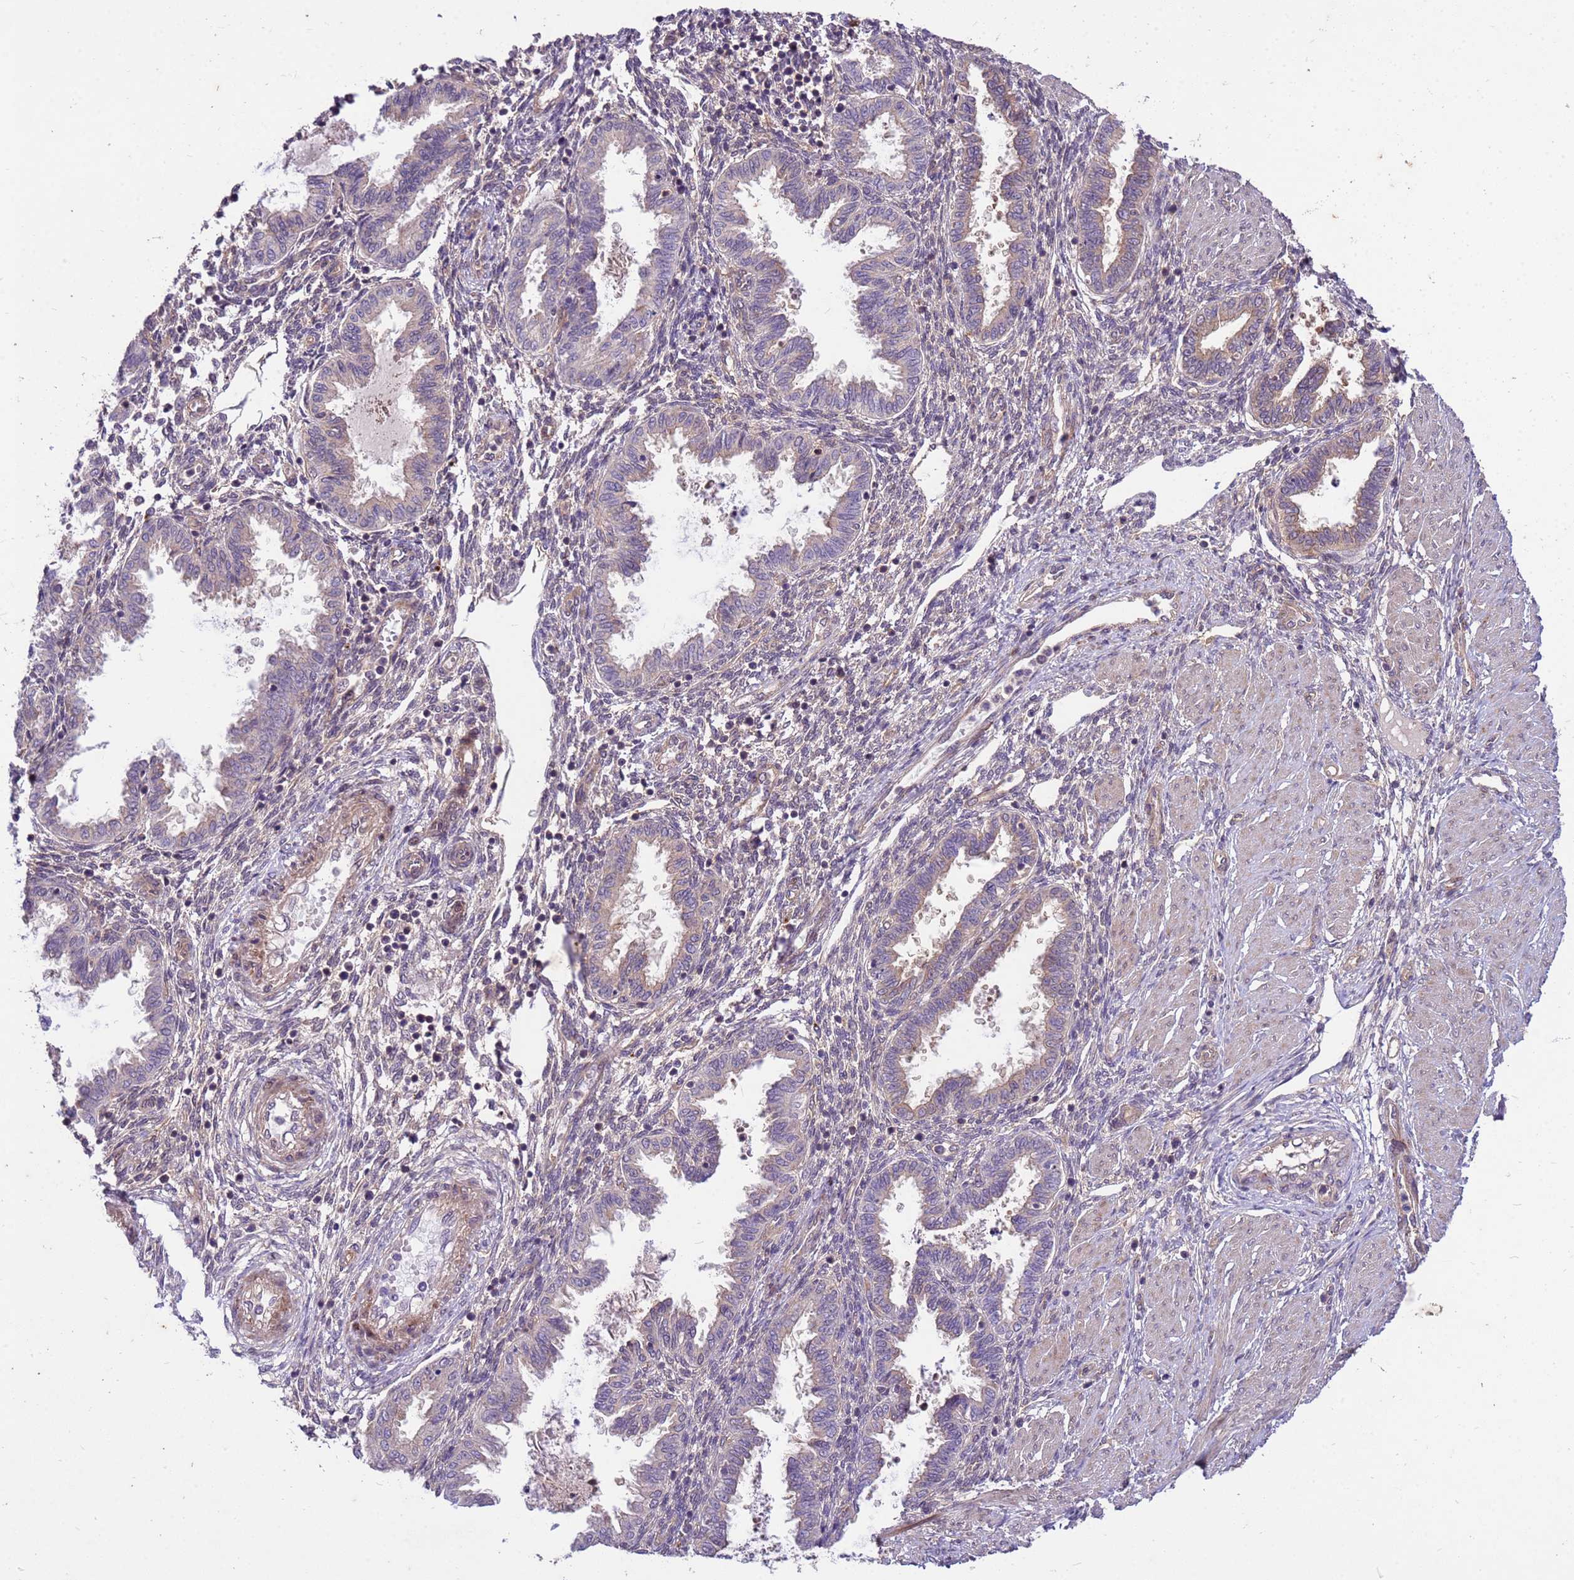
{"staining": {"intensity": "weak", "quantity": "25%-75%", "location": "cytoplasmic/membranous"}, "tissue": "endometrium", "cell_type": "Cells in endometrial stroma", "image_type": "normal", "snomed": [{"axis": "morphology", "description": "Normal tissue, NOS"}, {"axis": "topography", "description": "Endometrium"}], "caption": "DAB immunohistochemical staining of unremarkable human endometrium demonstrates weak cytoplasmic/membranous protein expression in approximately 25%-75% of cells in endometrial stroma.", "gene": "PPP2CA", "patient": {"sex": "female", "age": 33}}